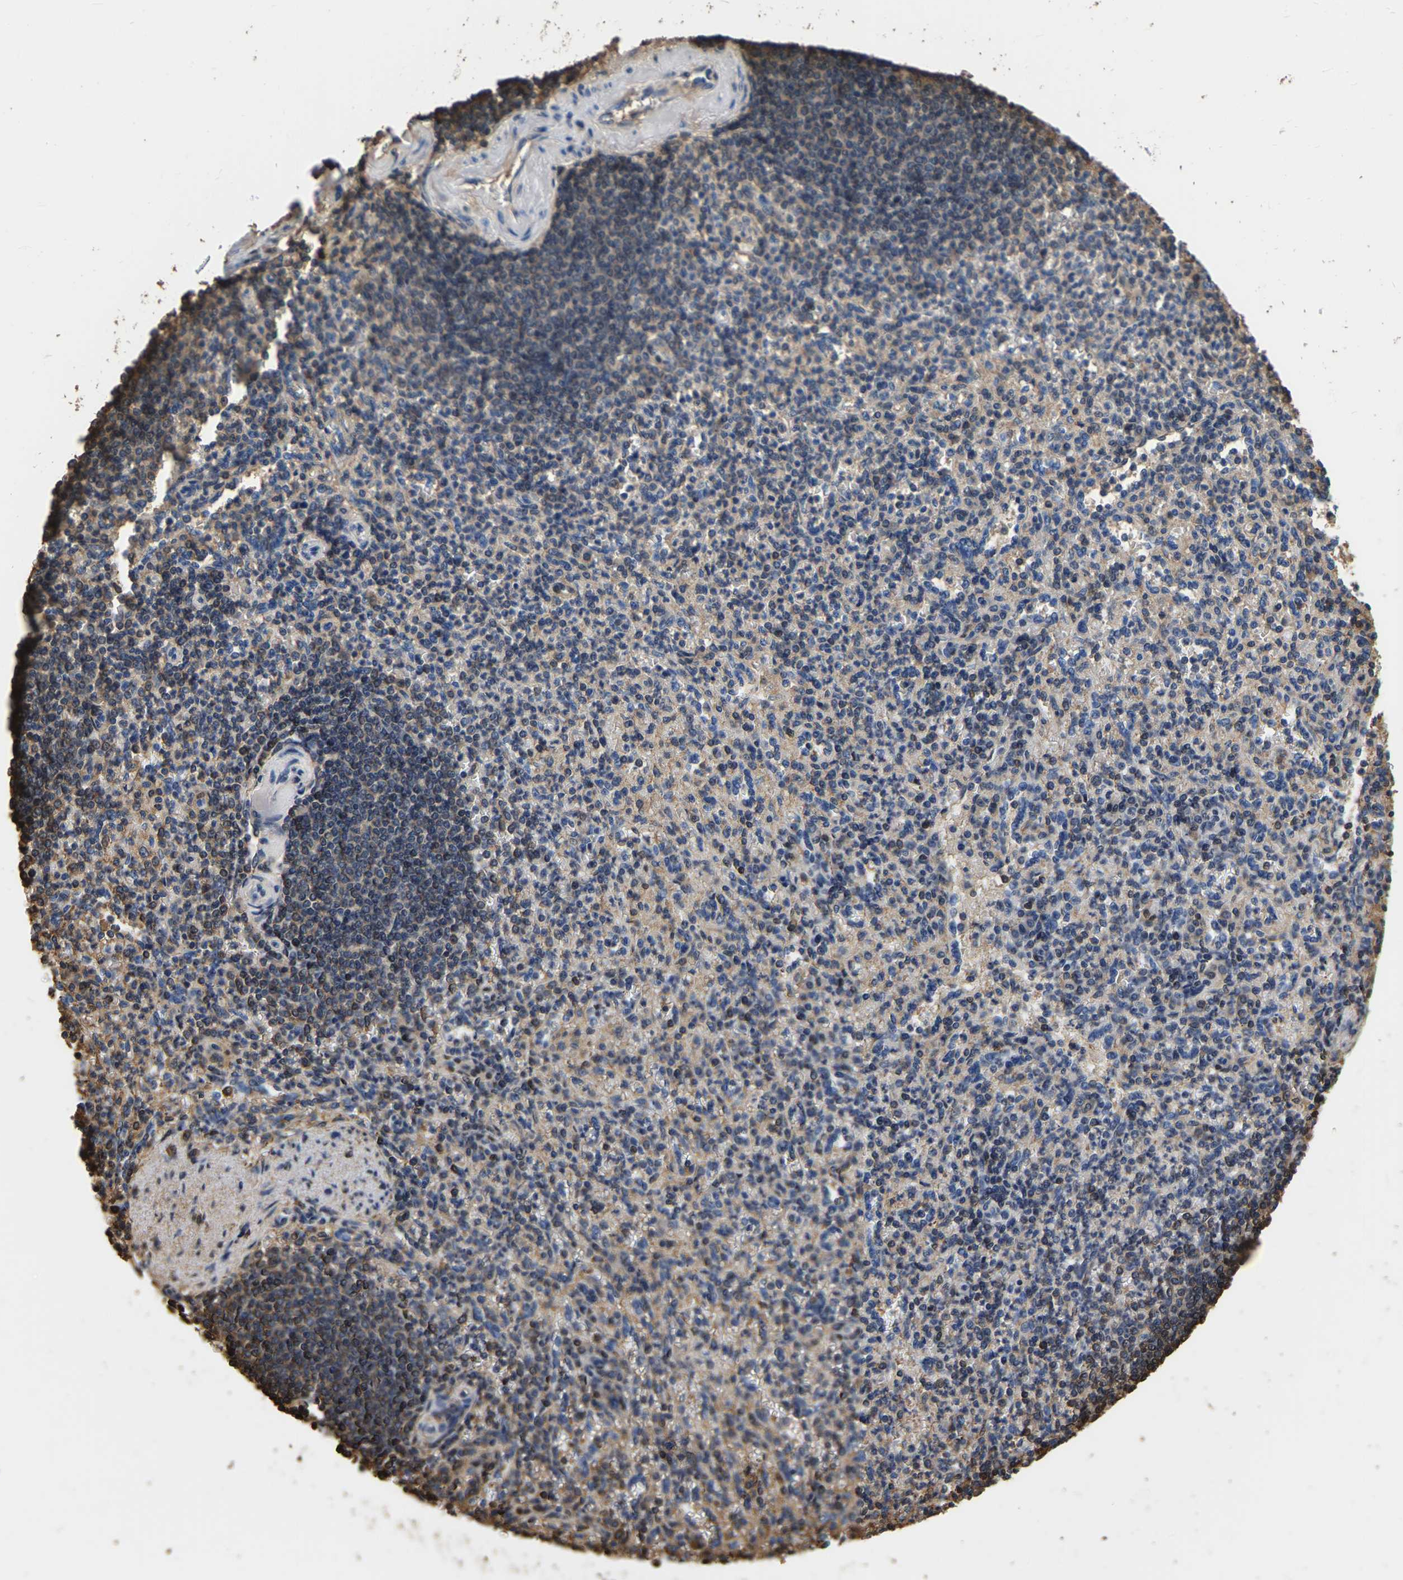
{"staining": {"intensity": "moderate", "quantity": "25%-75%", "location": "cytoplasmic/membranous"}, "tissue": "spleen", "cell_type": "Cells in red pulp", "image_type": "normal", "snomed": [{"axis": "morphology", "description": "Normal tissue, NOS"}, {"axis": "topography", "description": "Spleen"}], "caption": "Spleen stained with DAB (3,3'-diaminobenzidine) immunohistochemistry (IHC) exhibits medium levels of moderate cytoplasmic/membranous staining in approximately 25%-75% of cells in red pulp. (DAB = brown stain, brightfield microscopy at high magnification).", "gene": "LDHB", "patient": {"sex": "female", "age": 74}}